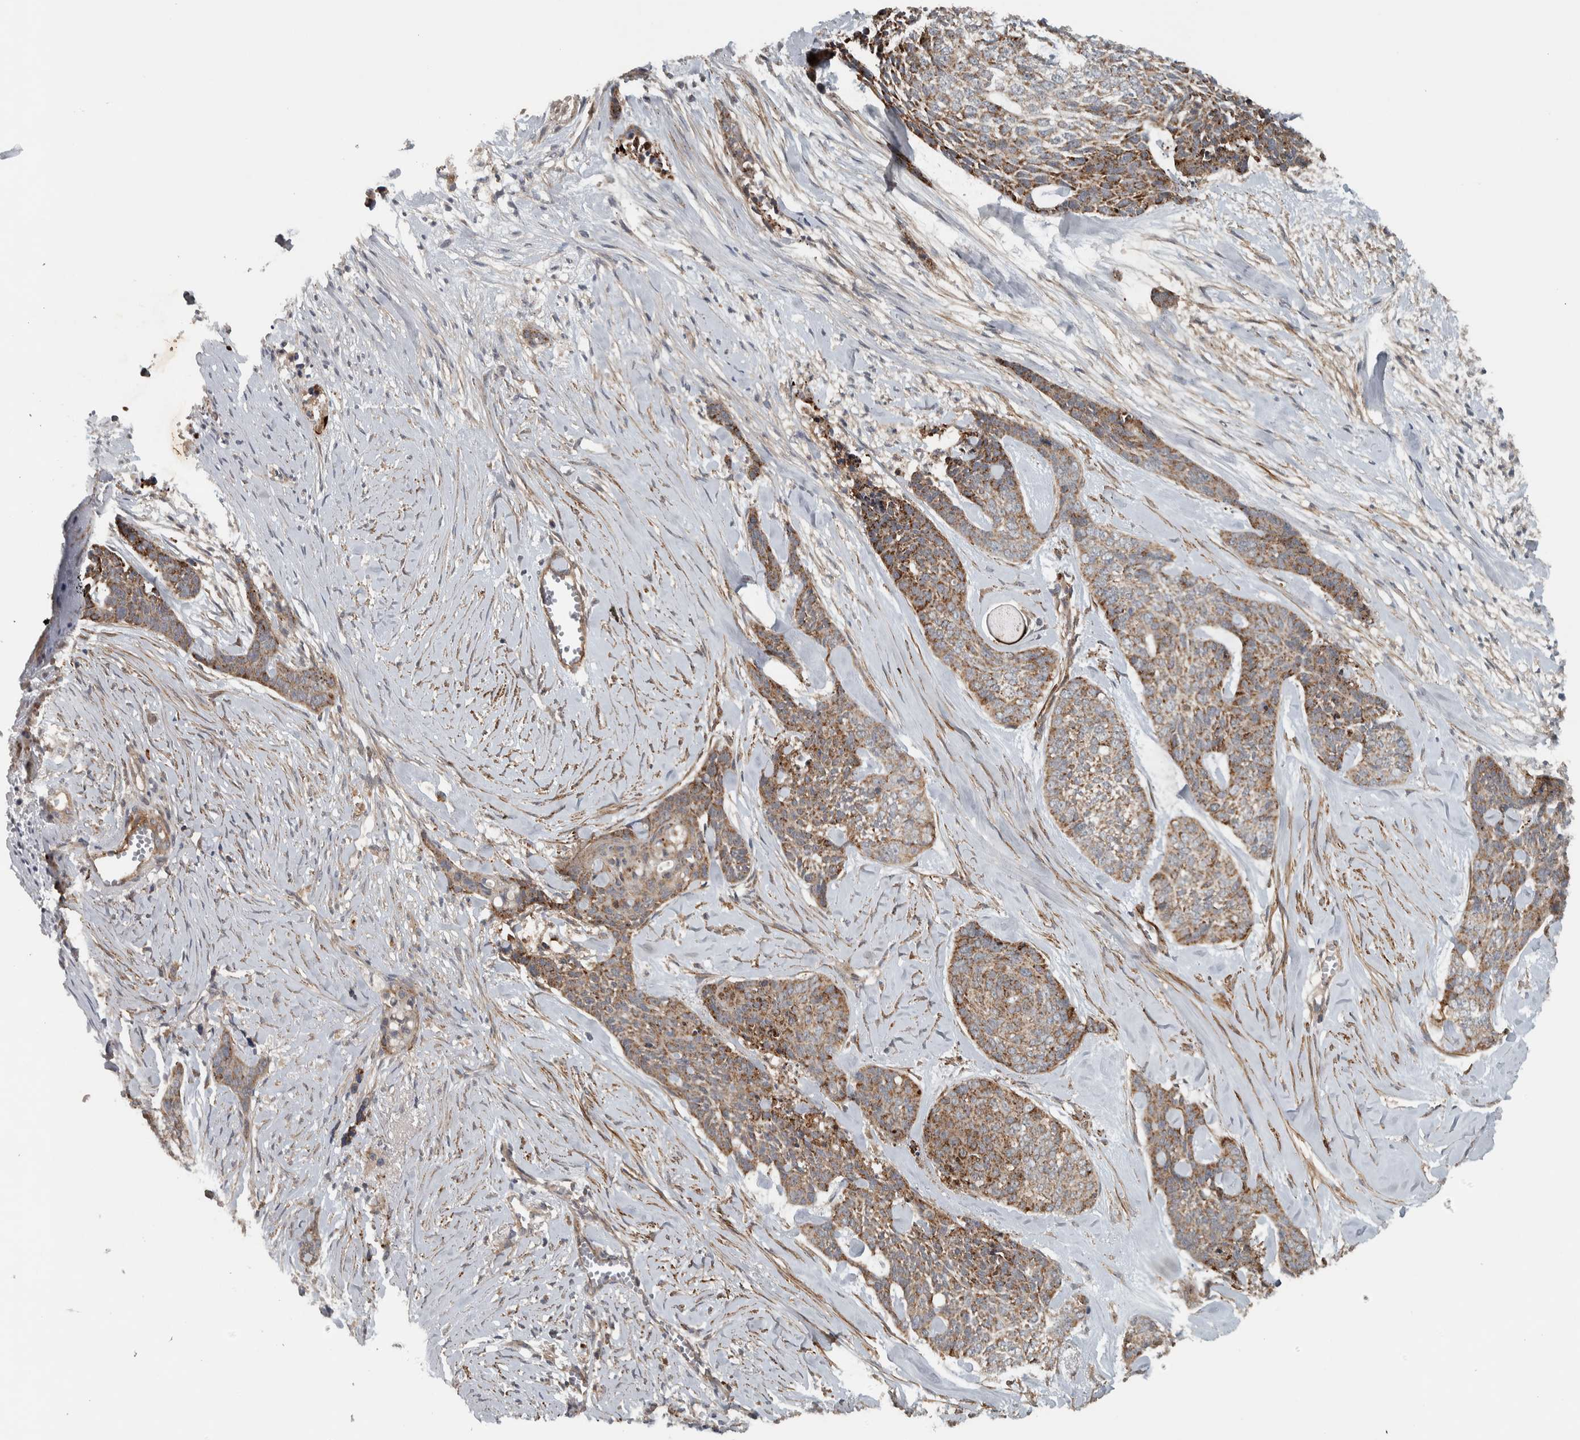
{"staining": {"intensity": "moderate", "quantity": ">75%", "location": "cytoplasmic/membranous"}, "tissue": "skin cancer", "cell_type": "Tumor cells", "image_type": "cancer", "snomed": [{"axis": "morphology", "description": "Basal cell carcinoma"}, {"axis": "topography", "description": "Skin"}], "caption": "This micrograph exhibits immunohistochemistry staining of human basal cell carcinoma (skin), with medium moderate cytoplasmic/membranous staining in about >75% of tumor cells.", "gene": "LBHD1", "patient": {"sex": "female", "age": 64}}